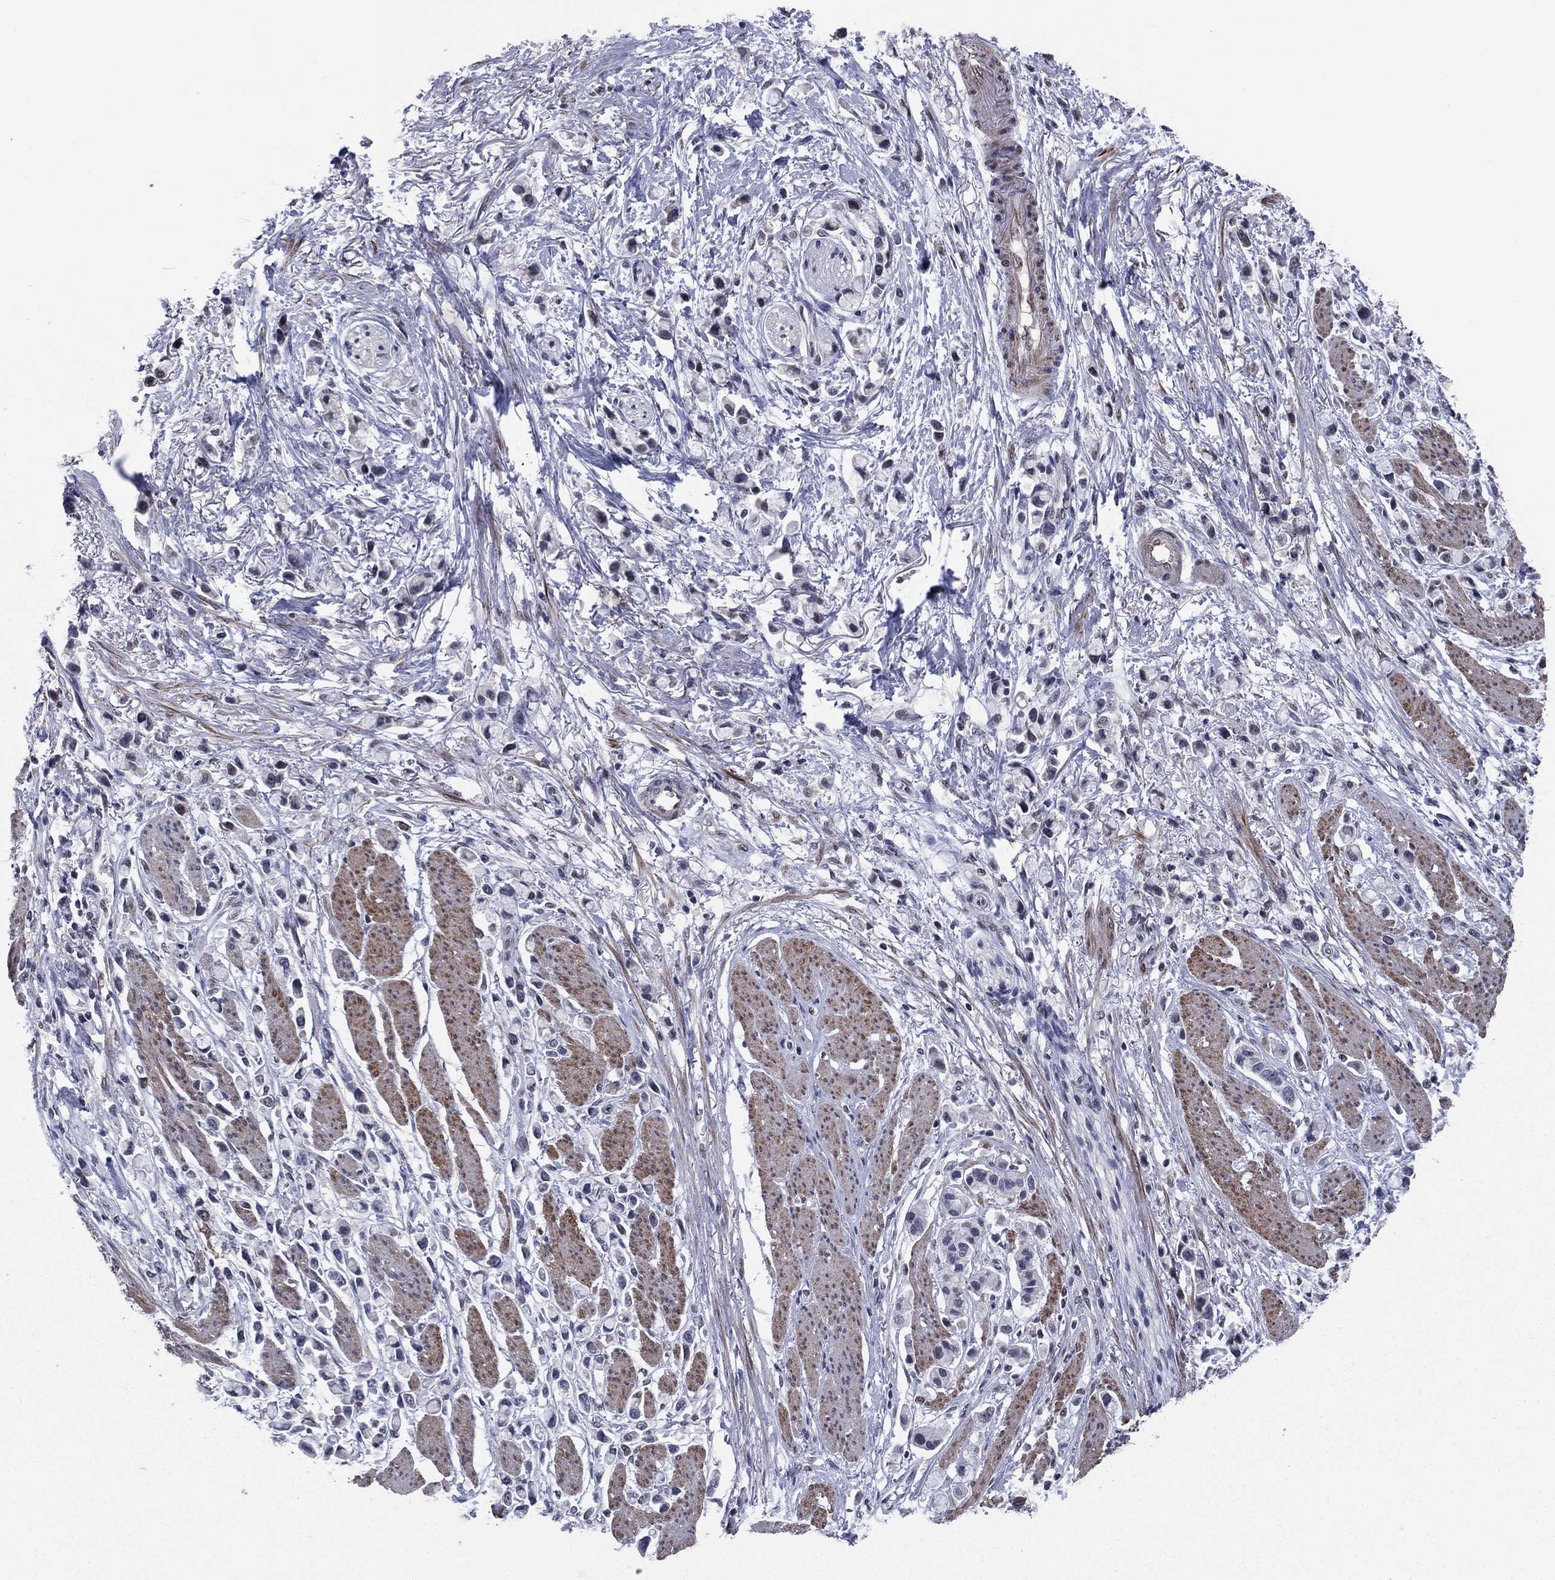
{"staining": {"intensity": "negative", "quantity": "none", "location": "none"}, "tissue": "stomach cancer", "cell_type": "Tumor cells", "image_type": "cancer", "snomed": [{"axis": "morphology", "description": "Adenocarcinoma, NOS"}, {"axis": "topography", "description": "Stomach"}], "caption": "IHC of human stomach adenocarcinoma exhibits no staining in tumor cells.", "gene": "TYMS", "patient": {"sex": "female", "age": 81}}